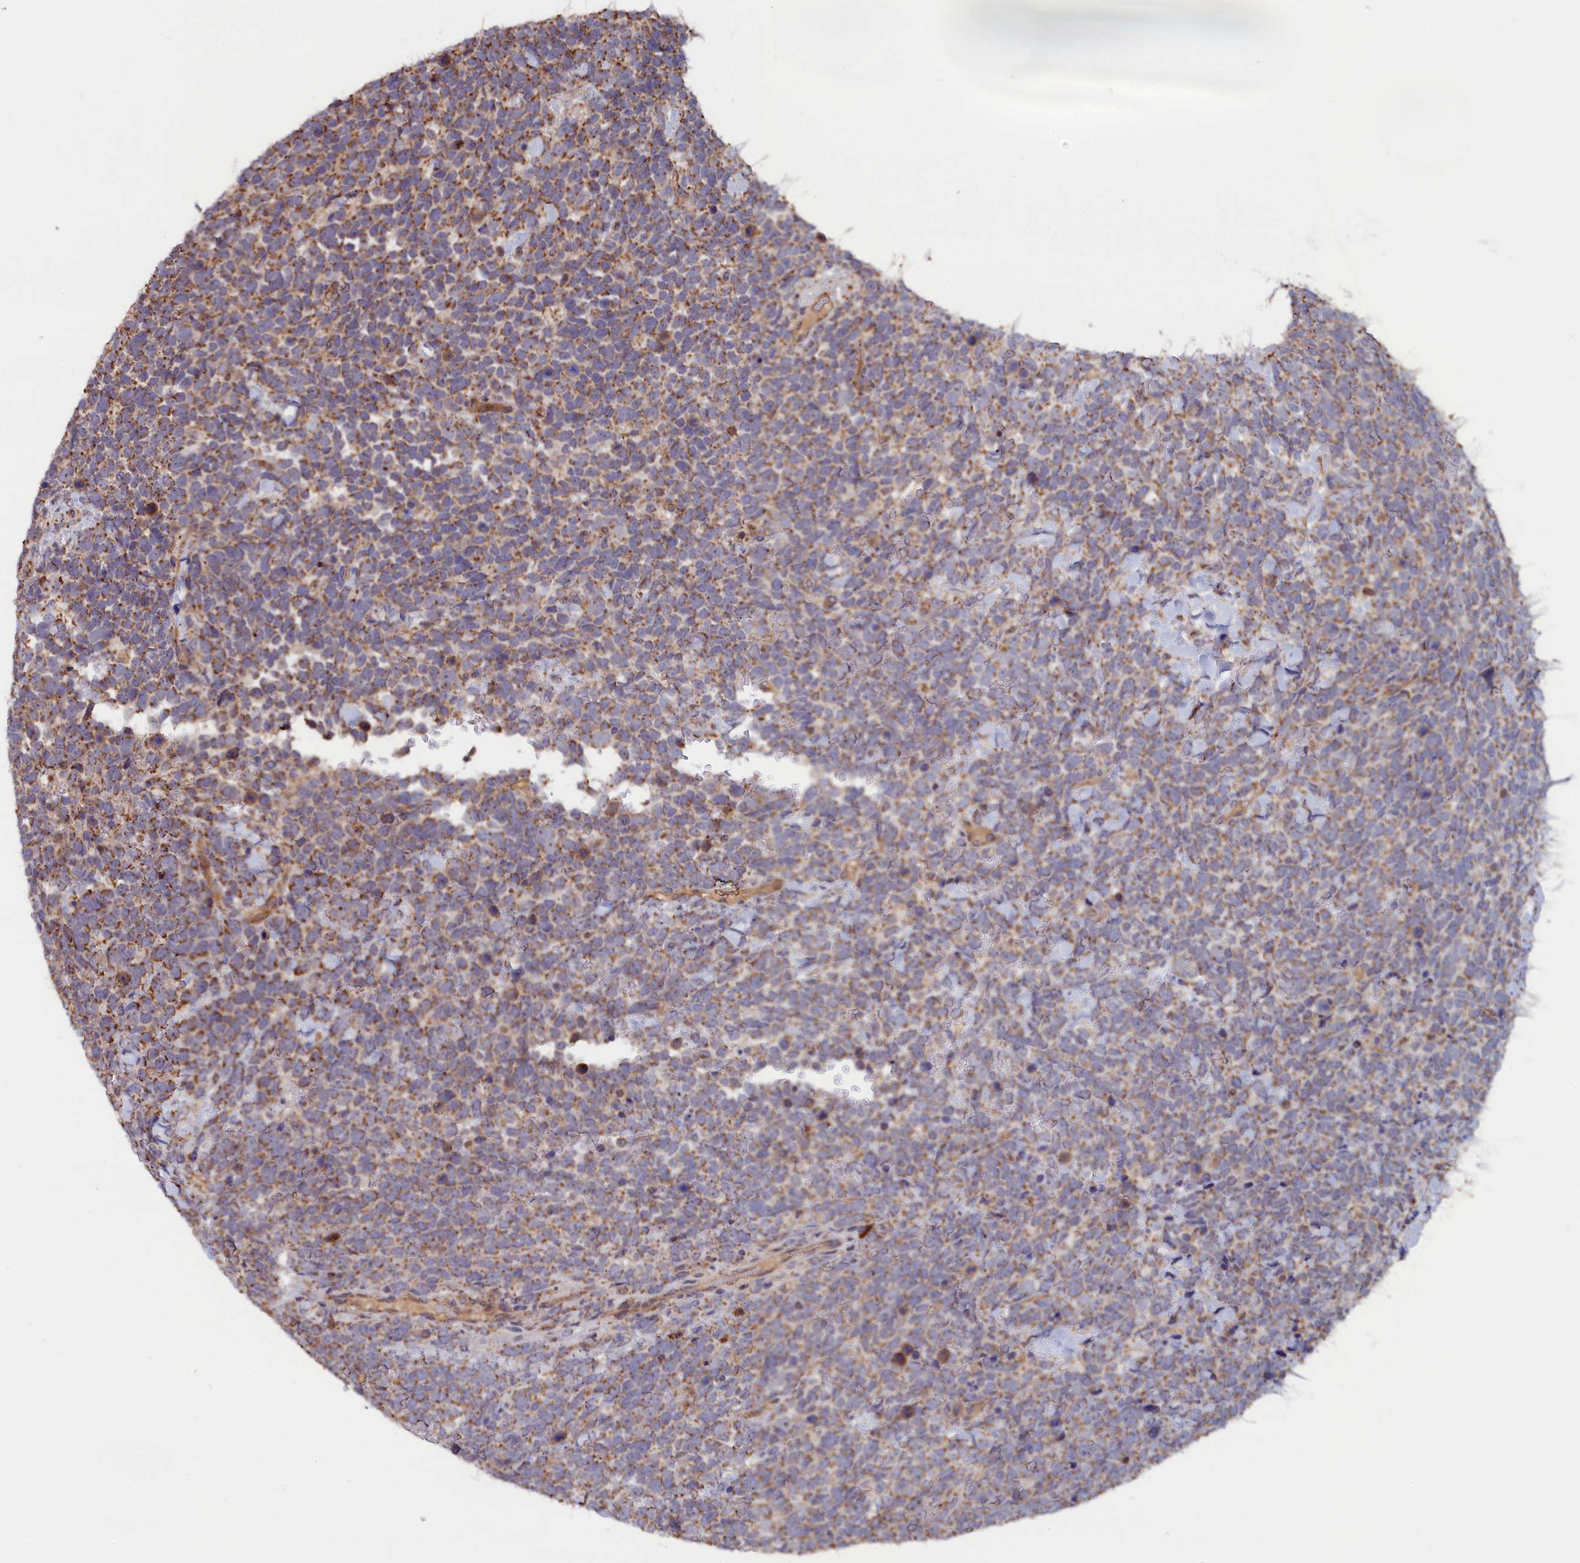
{"staining": {"intensity": "moderate", "quantity": ">75%", "location": "cytoplasmic/membranous"}, "tissue": "urothelial cancer", "cell_type": "Tumor cells", "image_type": "cancer", "snomed": [{"axis": "morphology", "description": "Urothelial carcinoma, High grade"}, {"axis": "topography", "description": "Urinary bladder"}], "caption": "Protein expression analysis of human high-grade urothelial carcinoma reveals moderate cytoplasmic/membranous positivity in approximately >75% of tumor cells.", "gene": "ZNF816", "patient": {"sex": "female", "age": 82}}